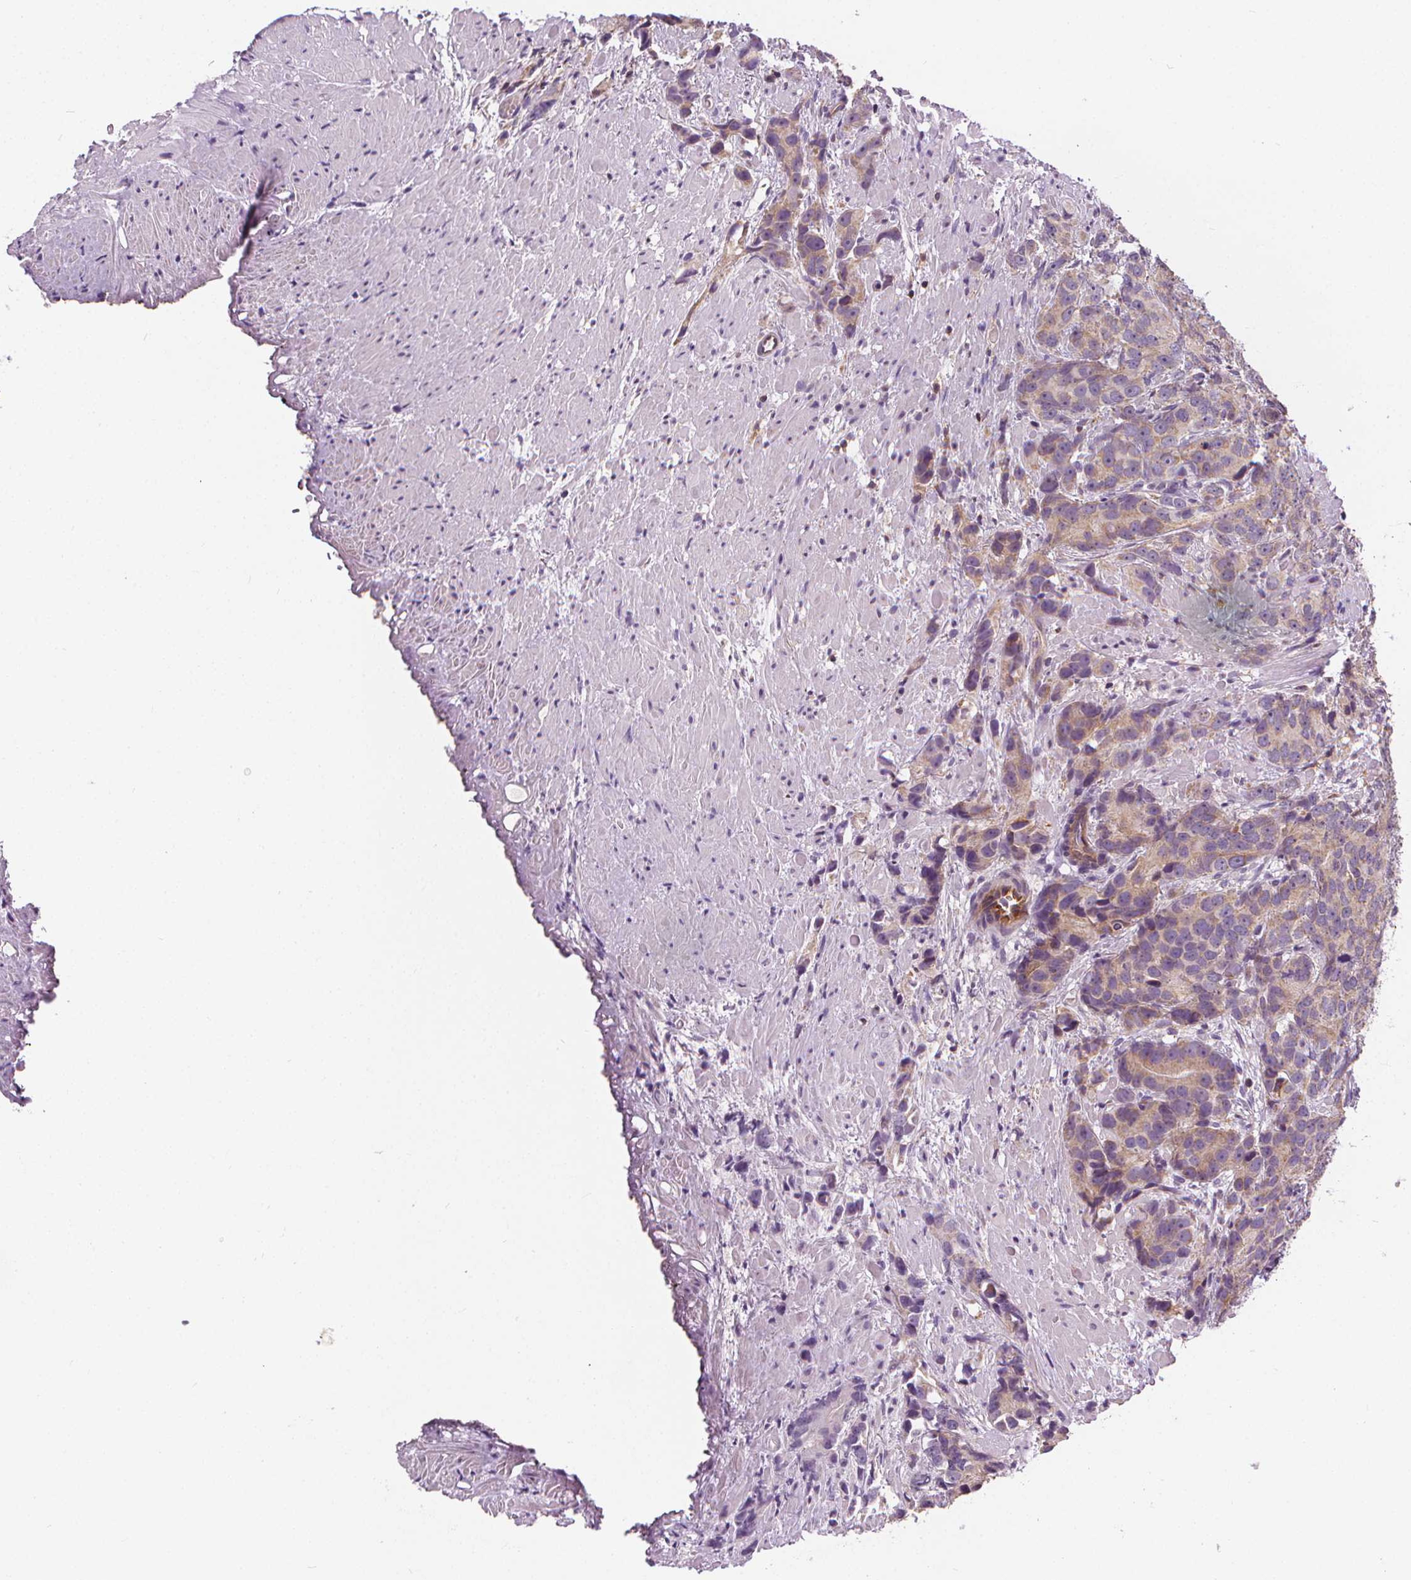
{"staining": {"intensity": "weak", "quantity": ">75%", "location": "cytoplasmic/membranous"}, "tissue": "prostate cancer", "cell_type": "Tumor cells", "image_type": "cancer", "snomed": [{"axis": "morphology", "description": "Adenocarcinoma, High grade"}, {"axis": "topography", "description": "Prostate"}], "caption": "Brown immunohistochemical staining in high-grade adenocarcinoma (prostate) demonstrates weak cytoplasmic/membranous expression in approximately >75% of tumor cells.", "gene": "RAB20", "patient": {"sex": "male", "age": 90}}